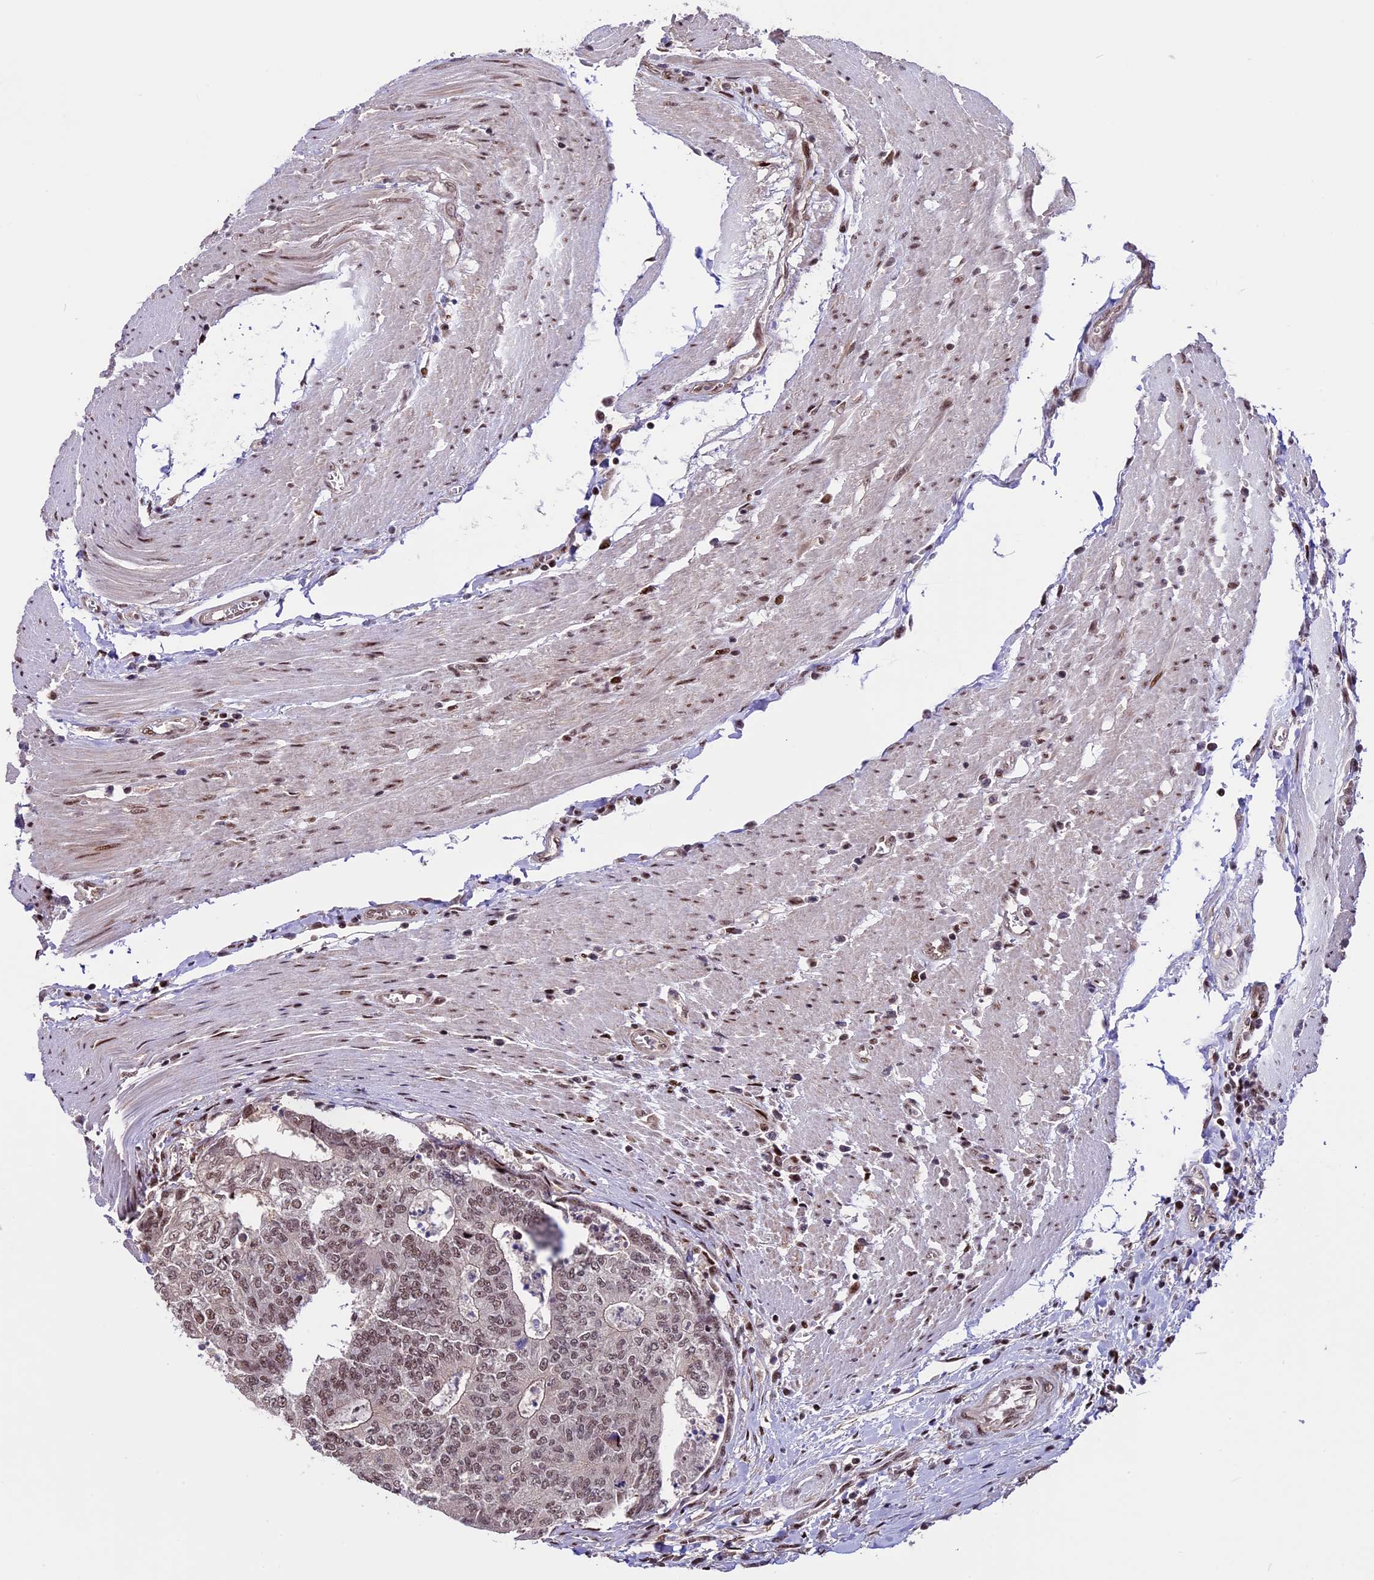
{"staining": {"intensity": "moderate", "quantity": ">75%", "location": "nuclear"}, "tissue": "colorectal cancer", "cell_type": "Tumor cells", "image_type": "cancer", "snomed": [{"axis": "morphology", "description": "Adenocarcinoma, NOS"}, {"axis": "topography", "description": "Colon"}], "caption": "This photomicrograph displays IHC staining of human colorectal cancer, with medium moderate nuclear positivity in approximately >75% of tumor cells.", "gene": "TCP11L2", "patient": {"sex": "female", "age": 67}}